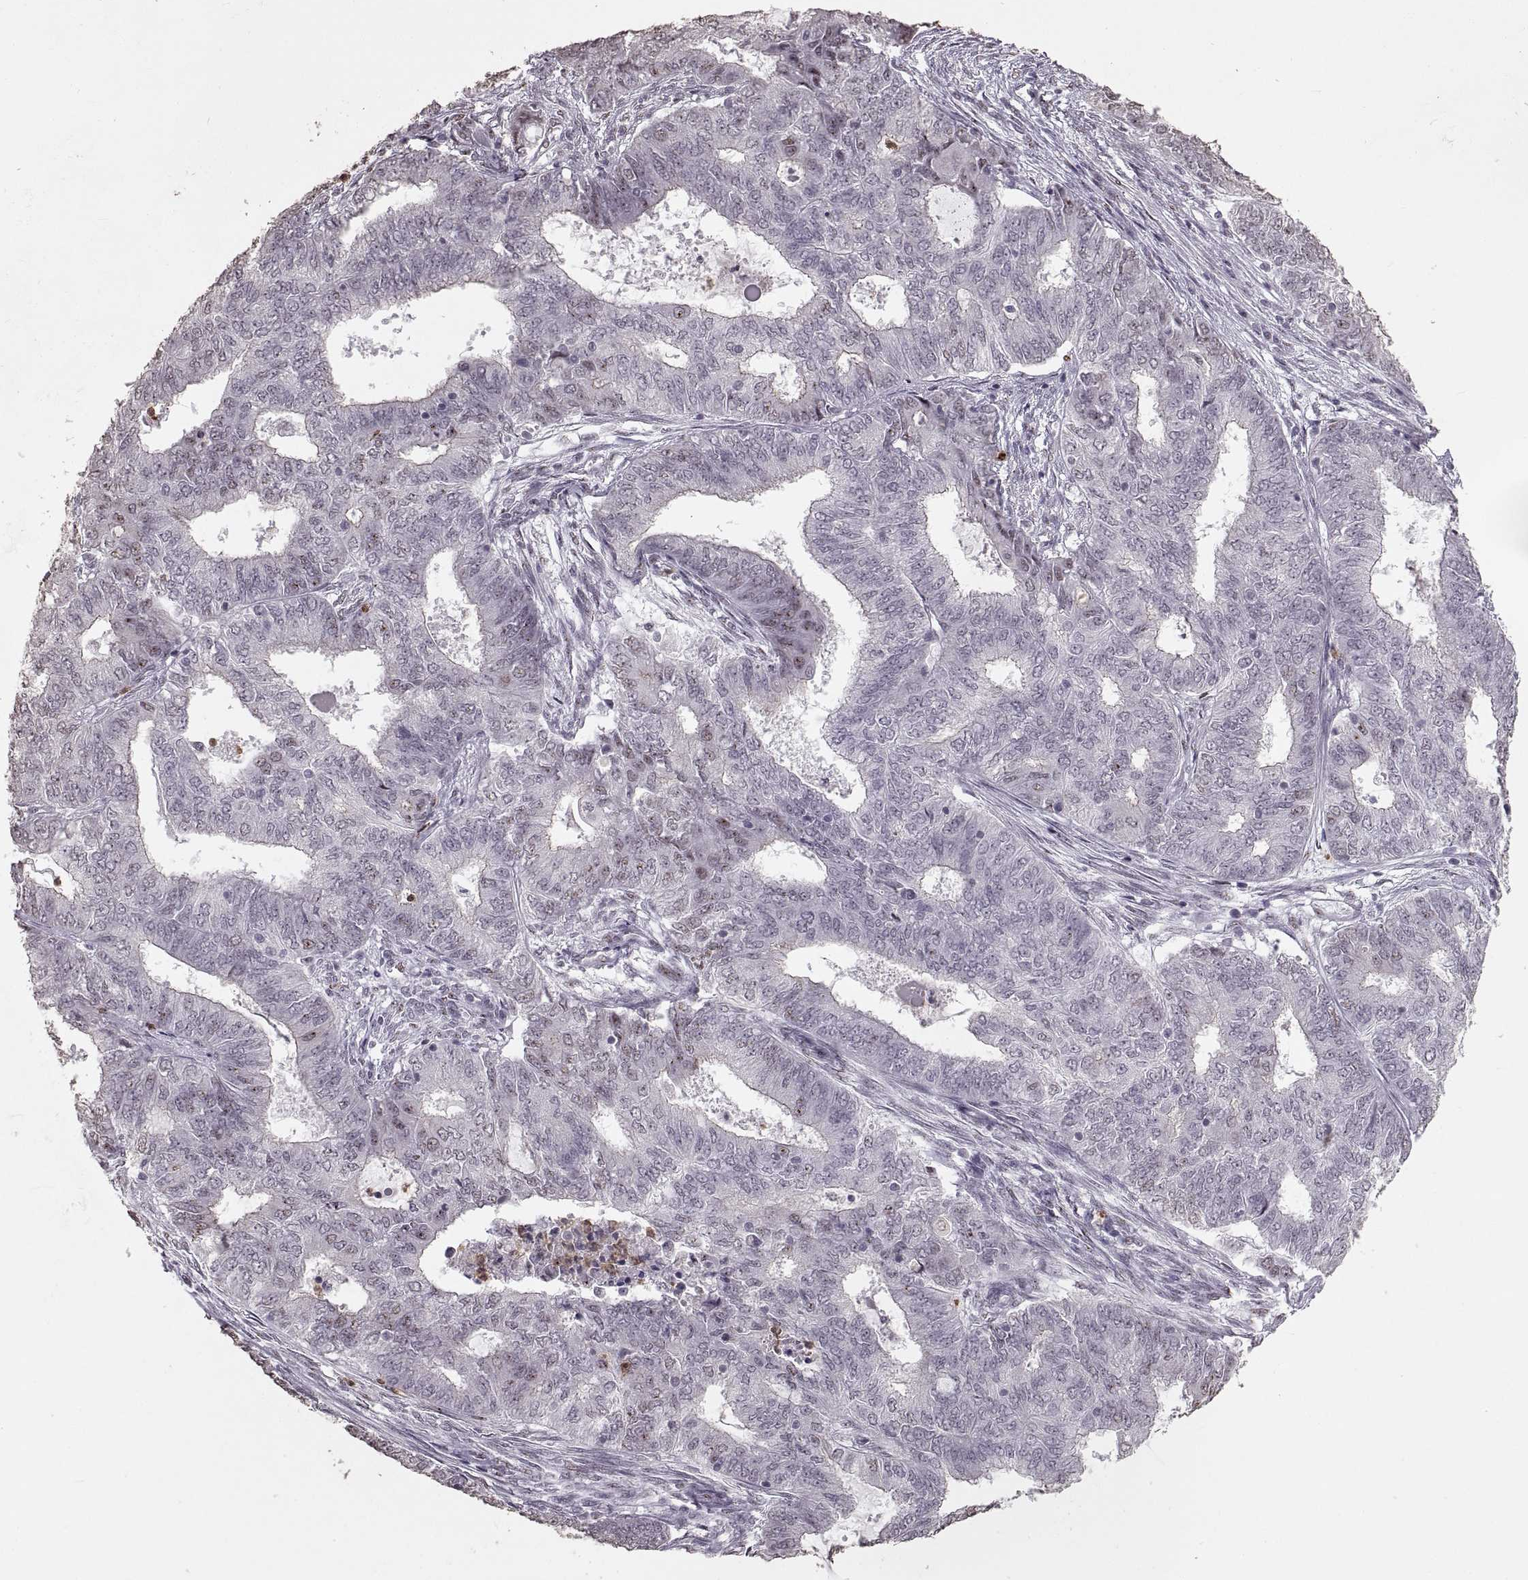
{"staining": {"intensity": "negative", "quantity": "none", "location": "none"}, "tissue": "endometrial cancer", "cell_type": "Tumor cells", "image_type": "cancer", "snomed": [{"axis": "morphology", "description": "Adenocarcinoma, NOS"}, {"axis": "topography", "description": "Endometrium"}], "caption": "High power microscopy histopathology image of an IHC photomicrograph of endometrial cancer (adenocarcinoma), revealing no significant positivity in tumor cells. Brightfield microscopy of immunohistochemistry stained with DAB (3,3'-diaminobenzidine) (brown) and hematoxylin (blue), captured at high magnification.", "gene": "PALS1", "patient": {"sex": "female", "age": 62}}